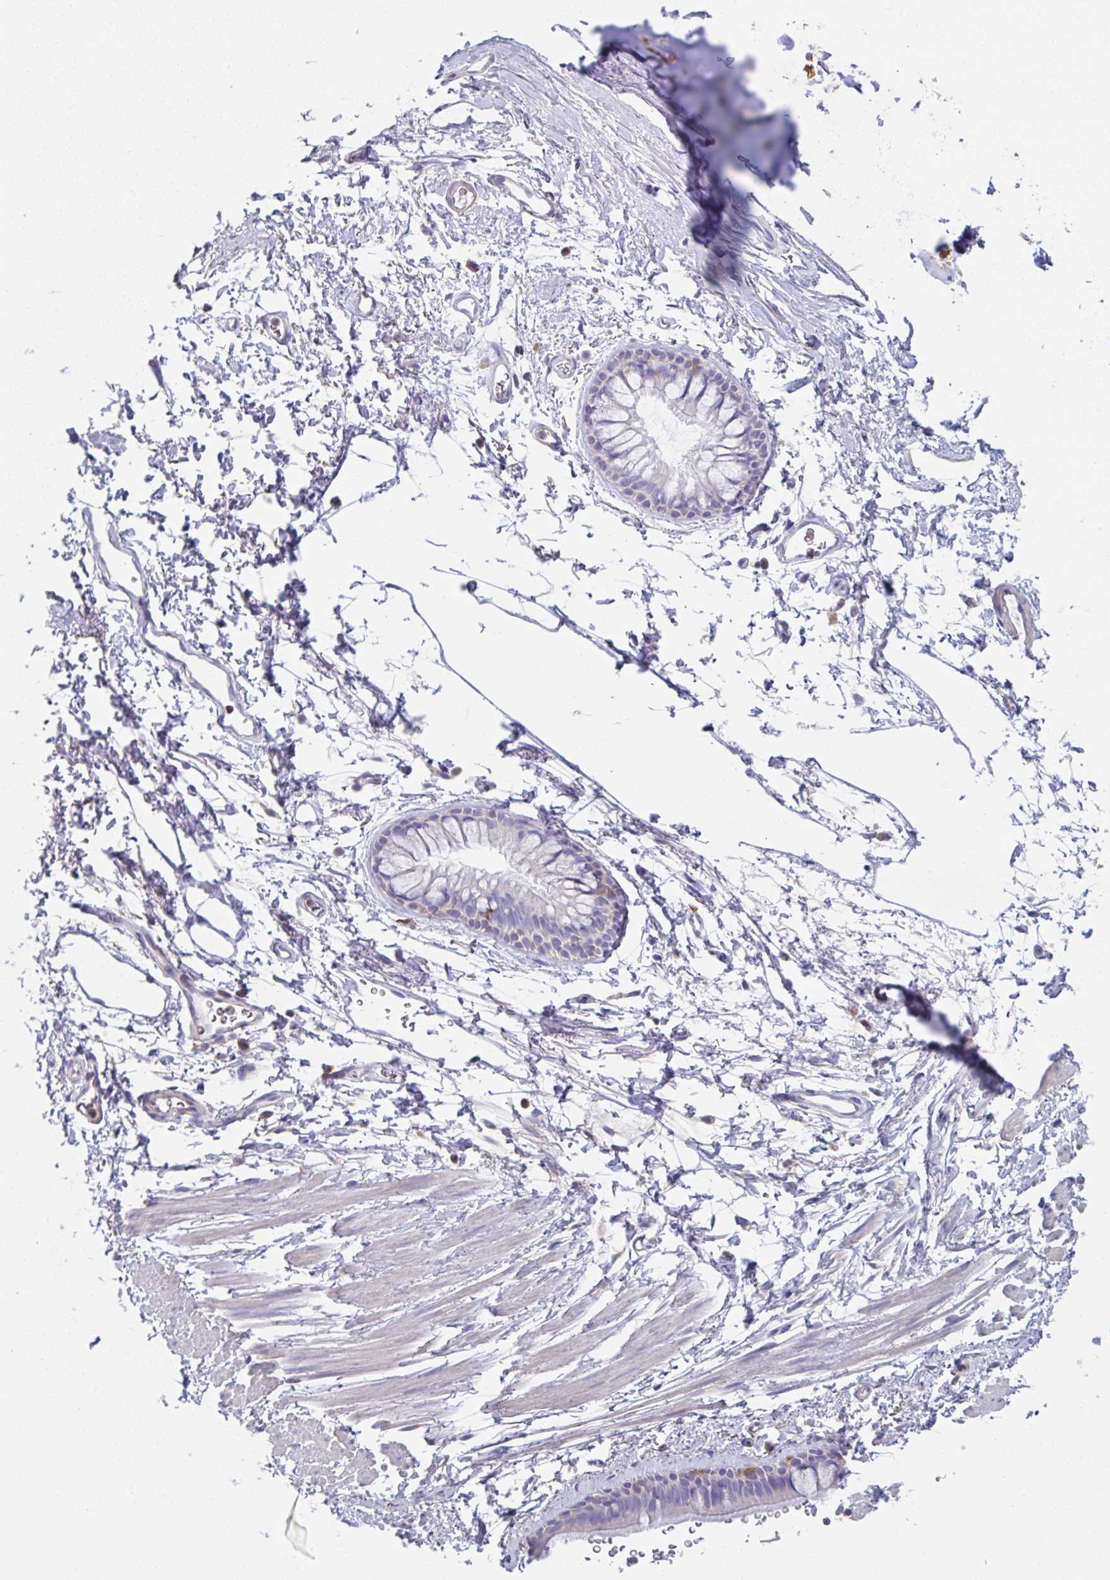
{"staining": {"intensity": "weak", "quantity": "<25%", "location": "cytoplasmic/membranous"}, "tissue": "bronchus", "cell_type": "Respiratory epithelial cells", "image_type": "normal", "snomed": [{"axis": "morphology", "description": "Normal tissue, NOS"}, {"axis": "topography", "description": "Lymph node"}, {"axis": "topography", "description": "Cartilage tissue"}, {"axis": "topography", "description": "Bronchus"}], "caption": "An immunohistochemistry (IHC) photomicrograph of unremarkable bronchus is shown. There is no staining in respiratory epithelial cells of bronchus.", "gene": "AMPD2", "patient": {"sex": "female", "age": 70}}